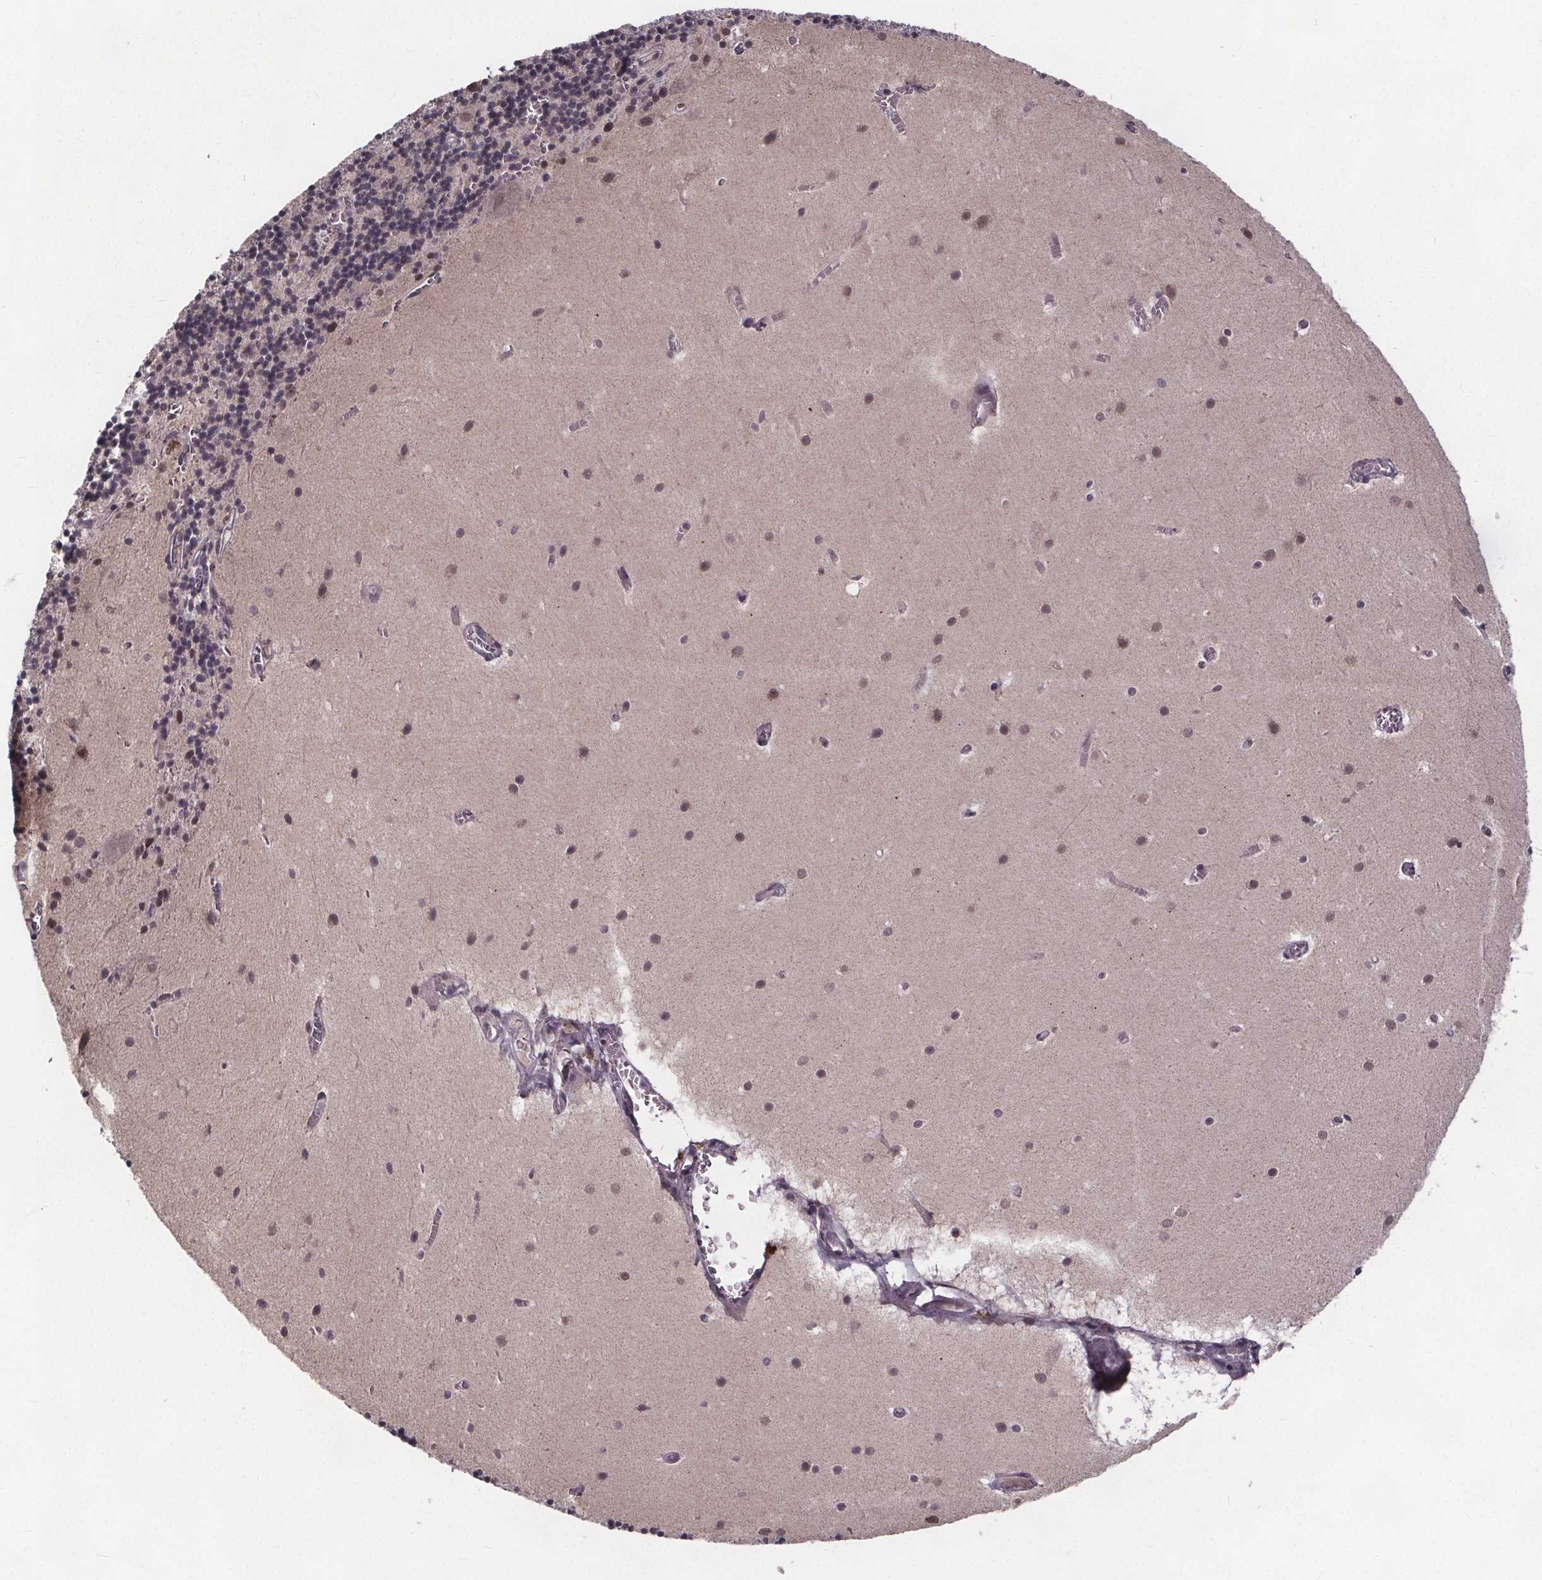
{"staining": {"intensity": "negative", "quantity": "none", "location": "none"}, "tissue": "cerebellum", "cell_type": "Cells in granular layer", "image_type": "normal", "snomed": [{"axis": "morphology", "description": "Normal tissue, NOS"}, {"axis": "topography", "description": "Cerebellum"}], "caption": "Human cerebellum stained for a protein using immunohistochemistry exhibits no staining in cells in granular layer.", "gene": "FAM181B", "patient": {"sex": "male", "age": 70}}